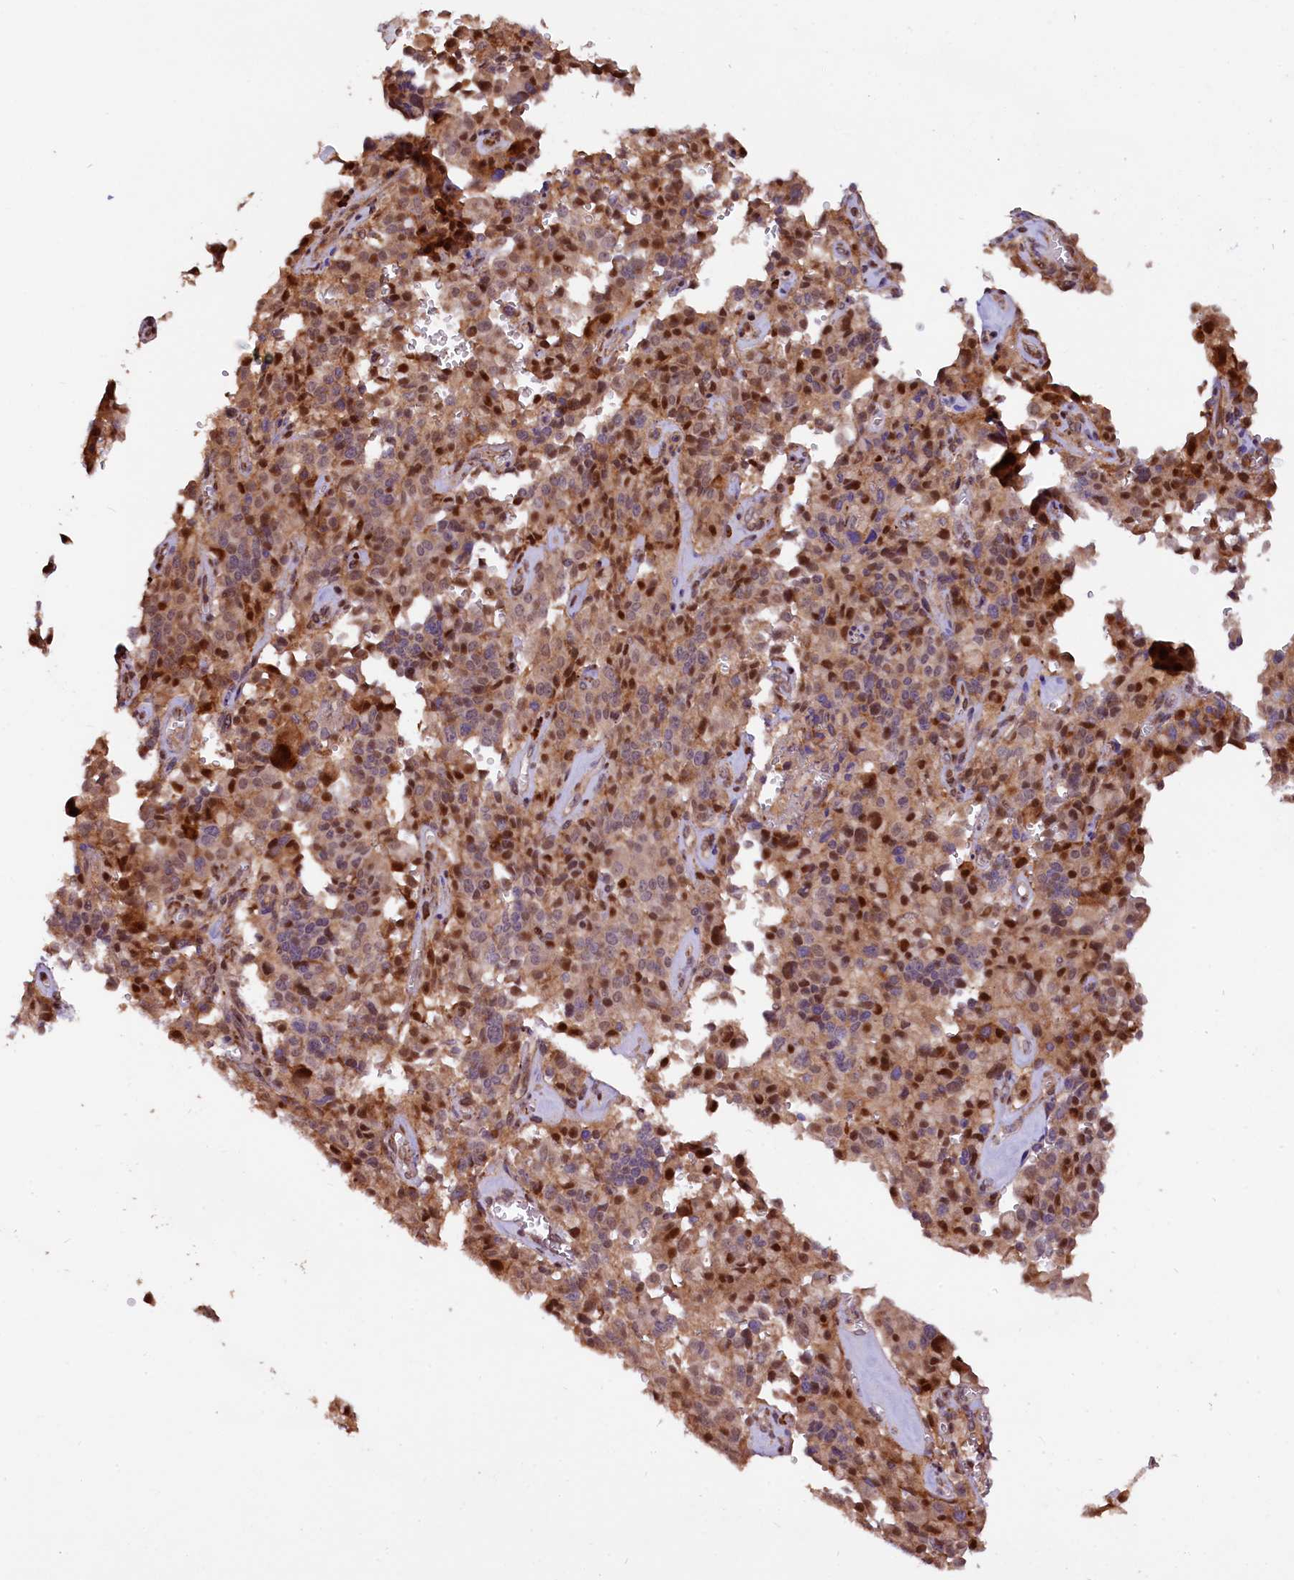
{"staining": {"intensity": "strong", "quantity": "25%-75%", "location": "cytoplasmic/membranous,nuclear"}, "tissue": "pancreatic cancer", "cell_type": "Tumor cells", "image_type": "cancer", "snomed": [{"axis": "morphology", "description": "Adenocarcinoma, NOS"}, {"axis": "topography", "description": "Pancreas"}], "caption": "Protein expression analysis of adenocarcinoma (pancreatic) shows strong cytoplasmic/membranous and nuclear positivity in approximately 25%-75% of tumor cells. (brown staining indicates protein expression, while blue staining denotes nuclei).", "gene": "C5orf15", "patient": {"sex": "male", "age": 65}}